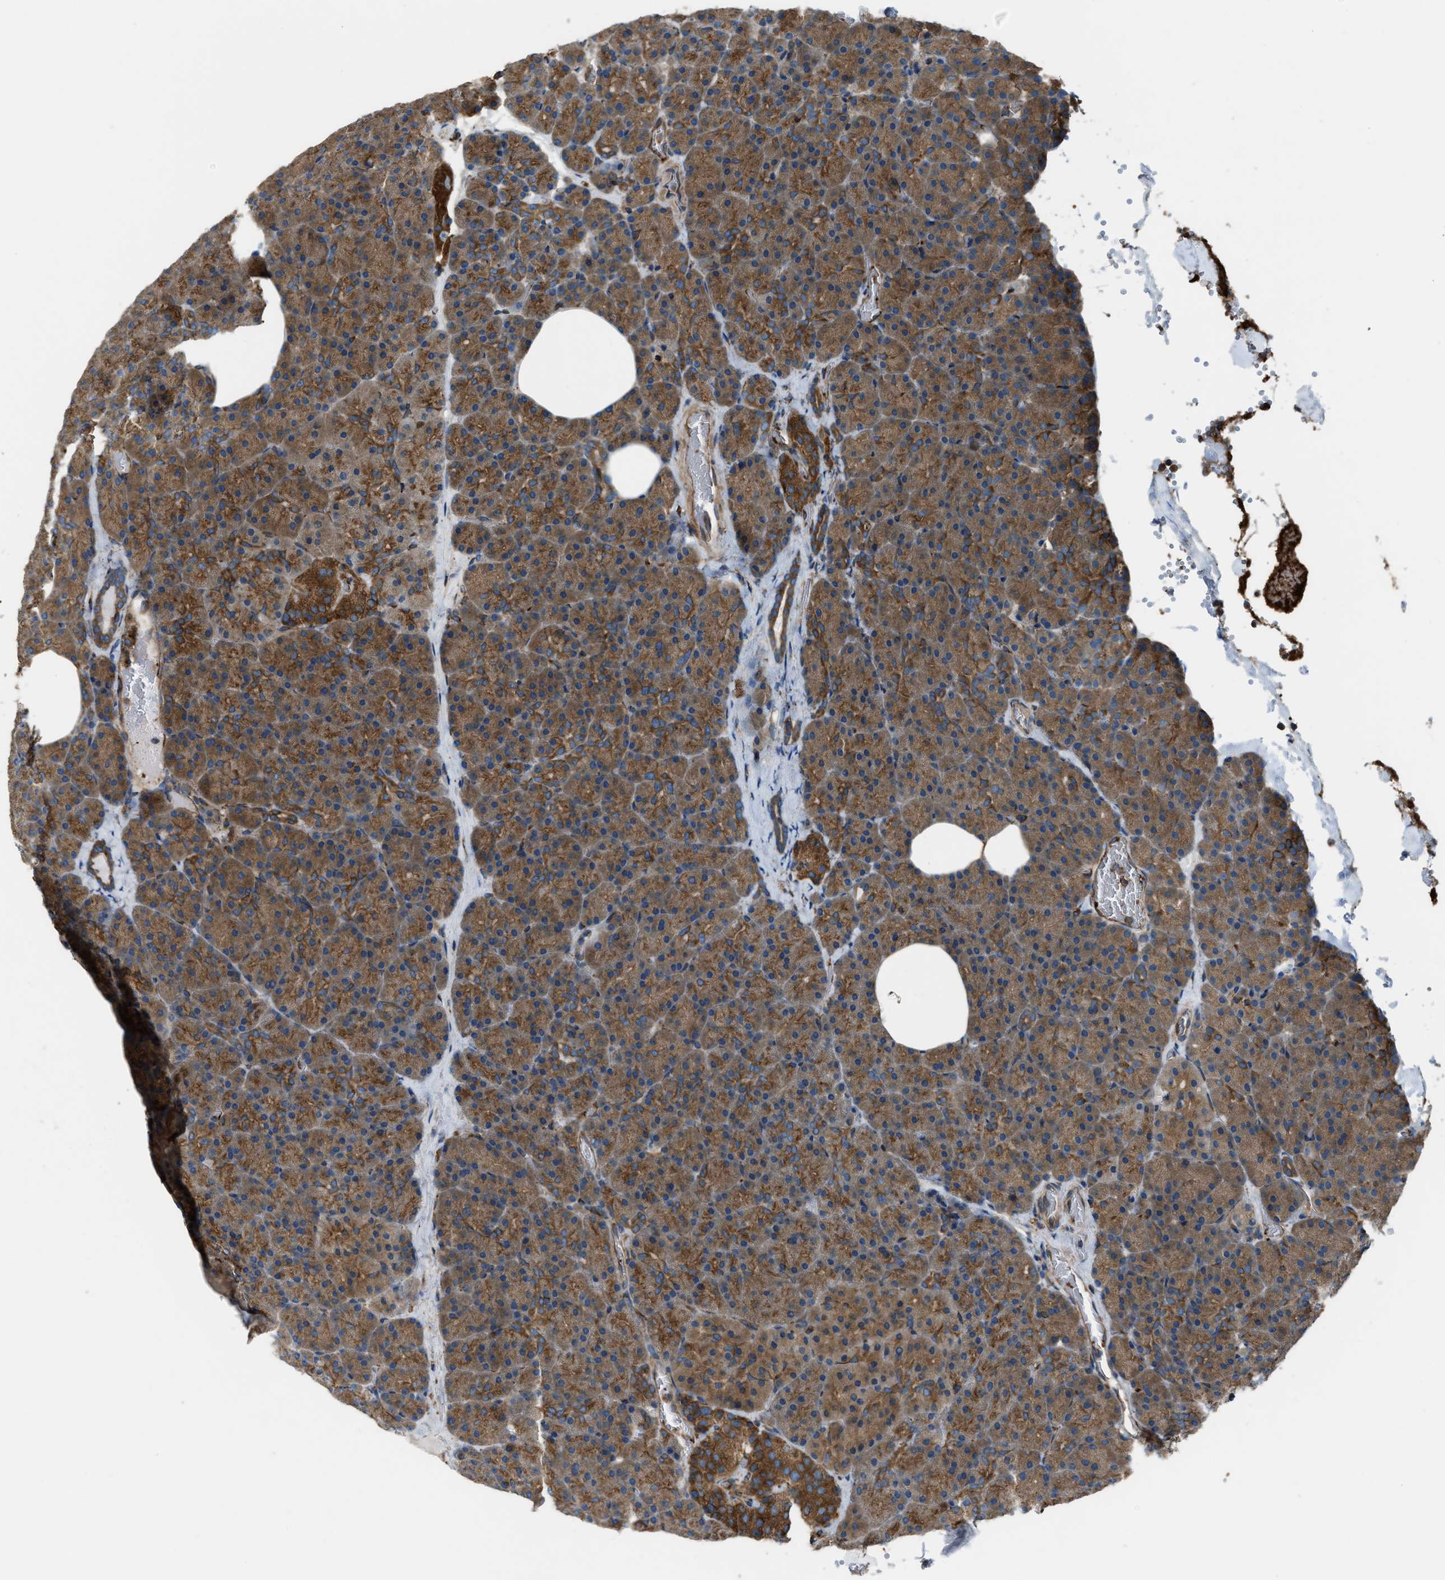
{"staining": {"intensity": "moderate", "quantity": ">75%", "location": "cytoplasmic/membranous"}, "tissue": "pancreas", "cell_type": "Exocrine glandular cells", "image_type": "normal", "snomed": [{"axis": "morphology", "description": "Normal tissue, NOS"}, {"axis": "morphology", "description": "Carcinoid, malignant, NOS"}, {"axis": "topography", "description": "Pancreas"}], "caption": "Immunohistochemical staining of unremarkable human pancreas shows moderate cytoplasmic/membranous protein staining in approximately >75% of exocrine glandular cells.", "gene": "TRPC1", "patient": {"sex": "female", "age": 35}}